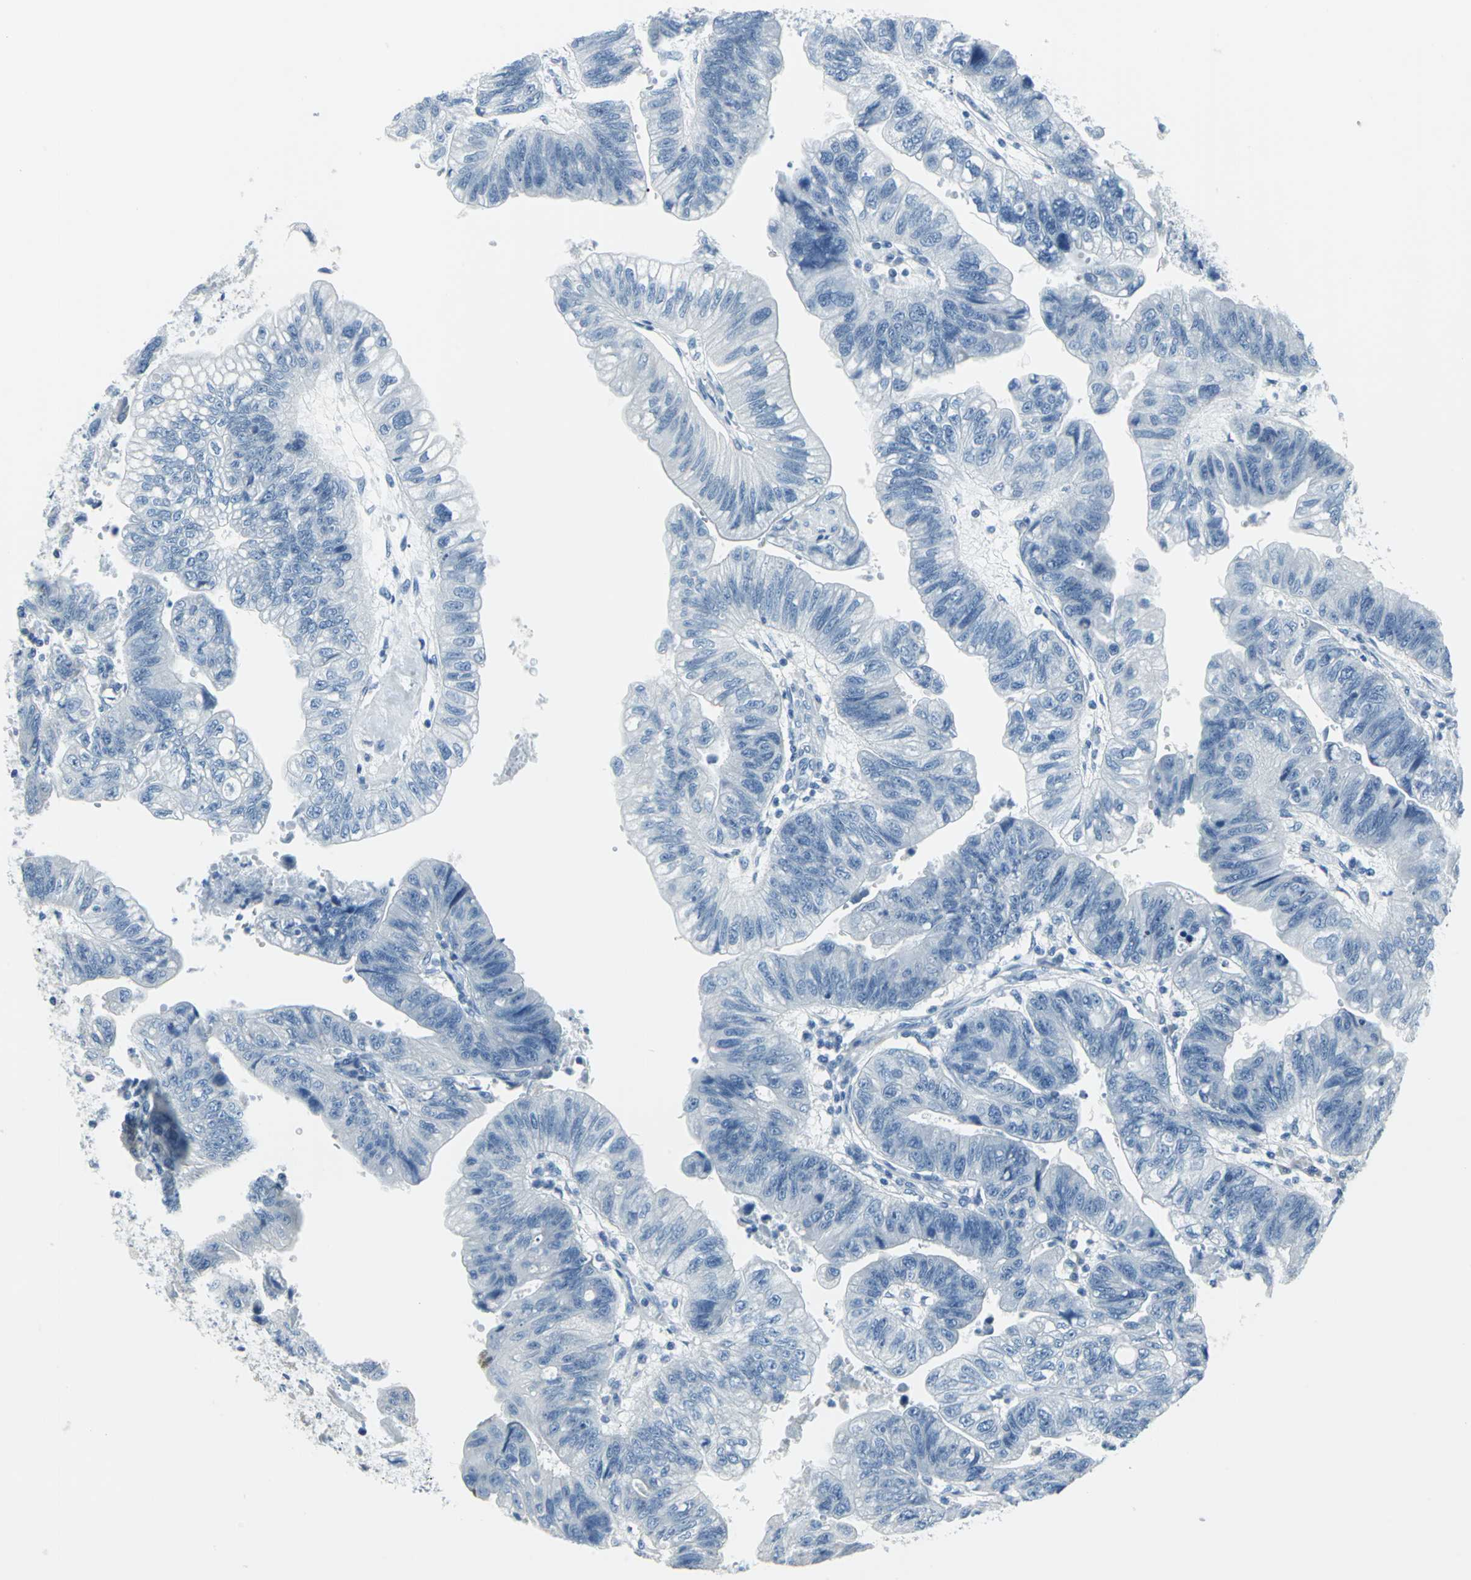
{"staining": {"intensity": "negative", "quantity": "none", "location": "none"}, "tissue": "stomach cancer", "cell_type": "Tumor cells", "image_type": "cancer", "snomed": [{"axis": "morphology", "description": "Adenocarcinoma, NOS"}, {"axis": "topography", "description": "Stomach"}], "caption": "High magnification brightfield microscopy of adenocarcinoma (stomach) stained with DAB (3,3'-diaminobenzidine) (brown) and counterstained with hematoxylin (blue): tumor cells show no significant positivity.", "gene": "DNAI2", "patient": {"sex": "male", "age": 59}}